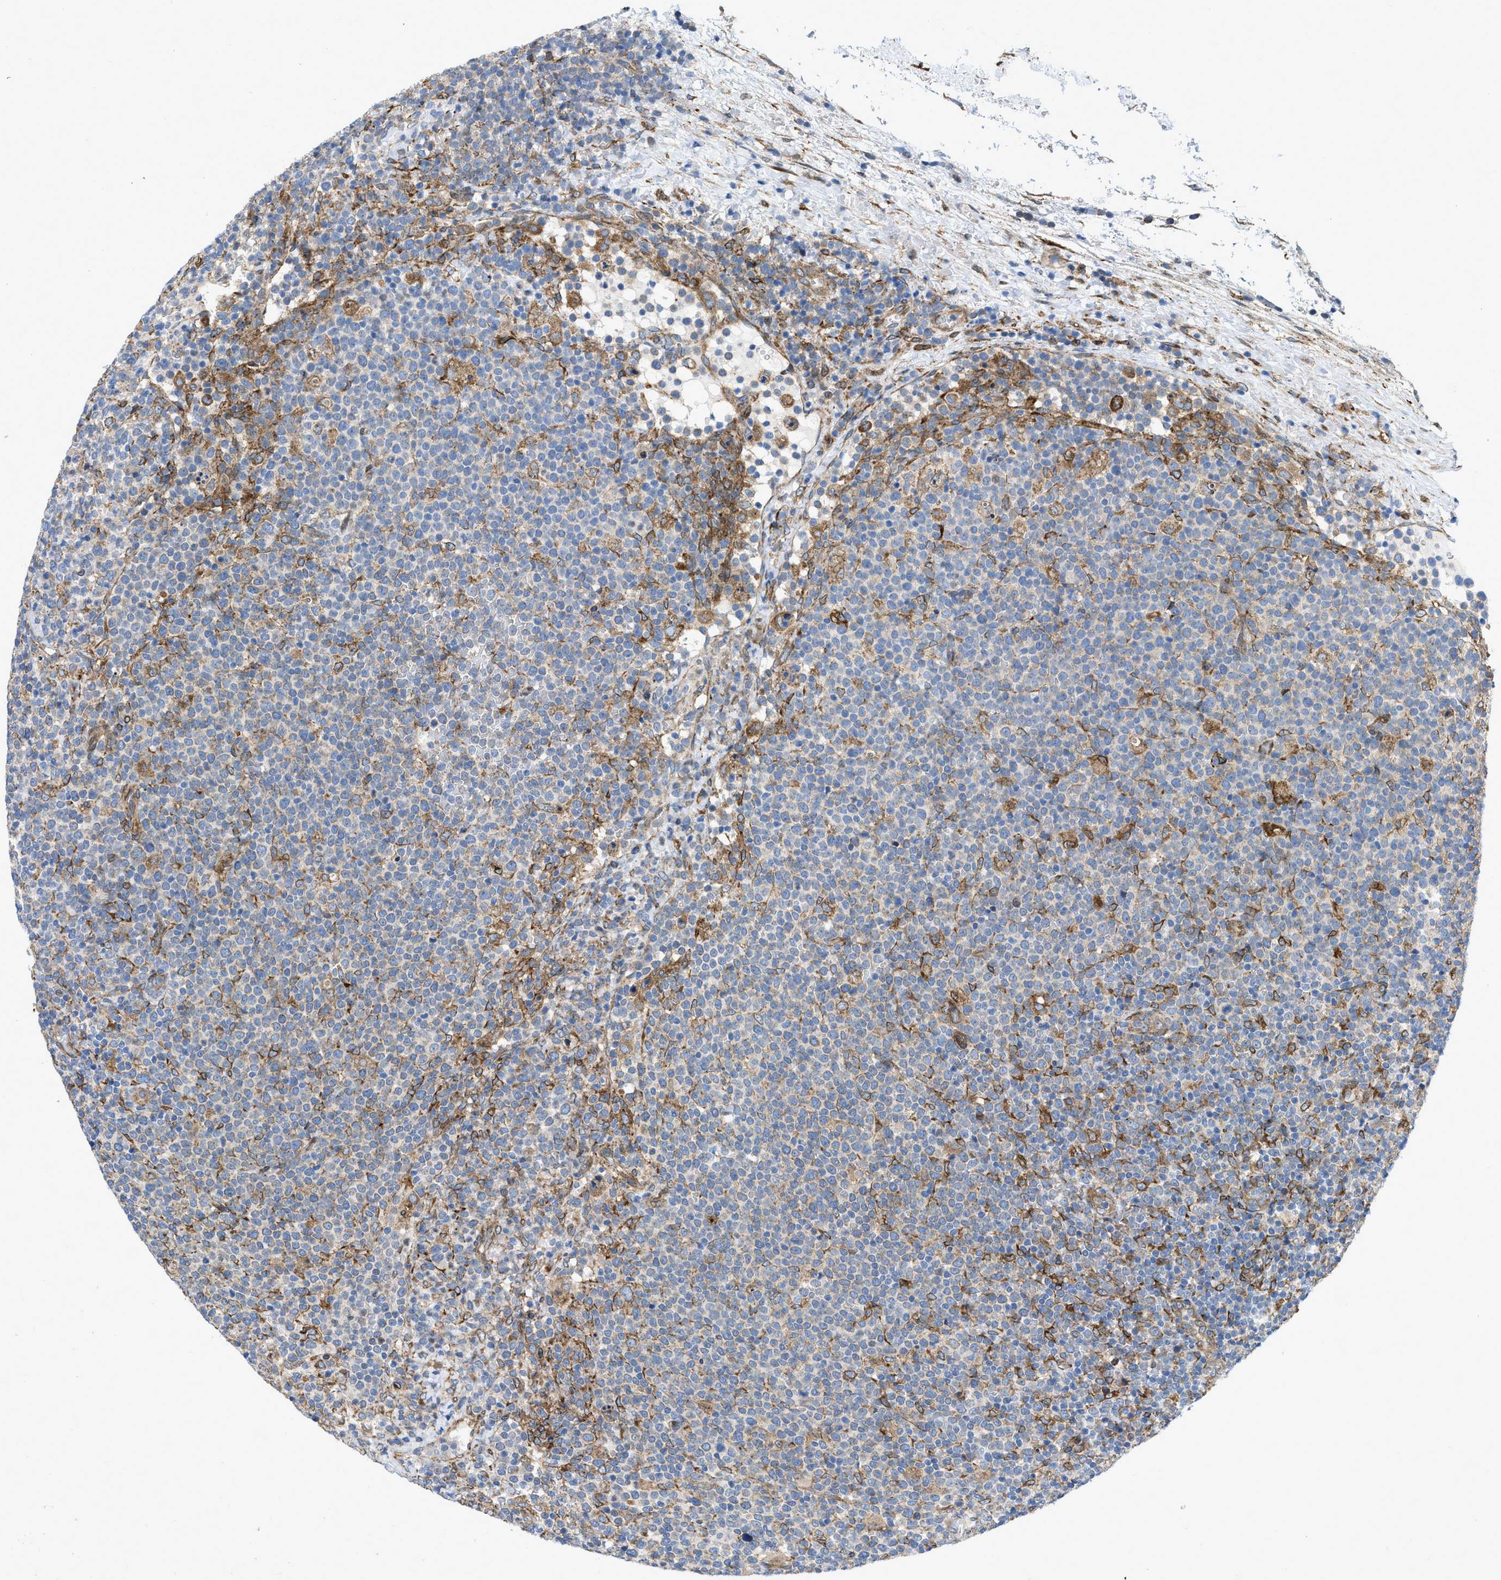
{"staining": {"intensity": "moderate", "quantity": "<25%", "location": "cytoplasmic/membranous"}, "tissue": "lymphoma", "cell_type": "Tumor cells", "image_type": "cancer", "snomed": [{"axis": "morphology", "description": "Malignant lymphoma, non-Hodgkin's type, High grade"}, {"axis": "topography", "description": "Lymph node"}], "caption": "DAB immunohistochemical staining of human malignant lymphoma, non-Hodgkin's type (high-grade) exhibits moderate cytoplasmic/membranous protein expression in about <25% of tumor cells.", "gene": "ERLIN2", "patient": {"sex": "male", "age": 61}}